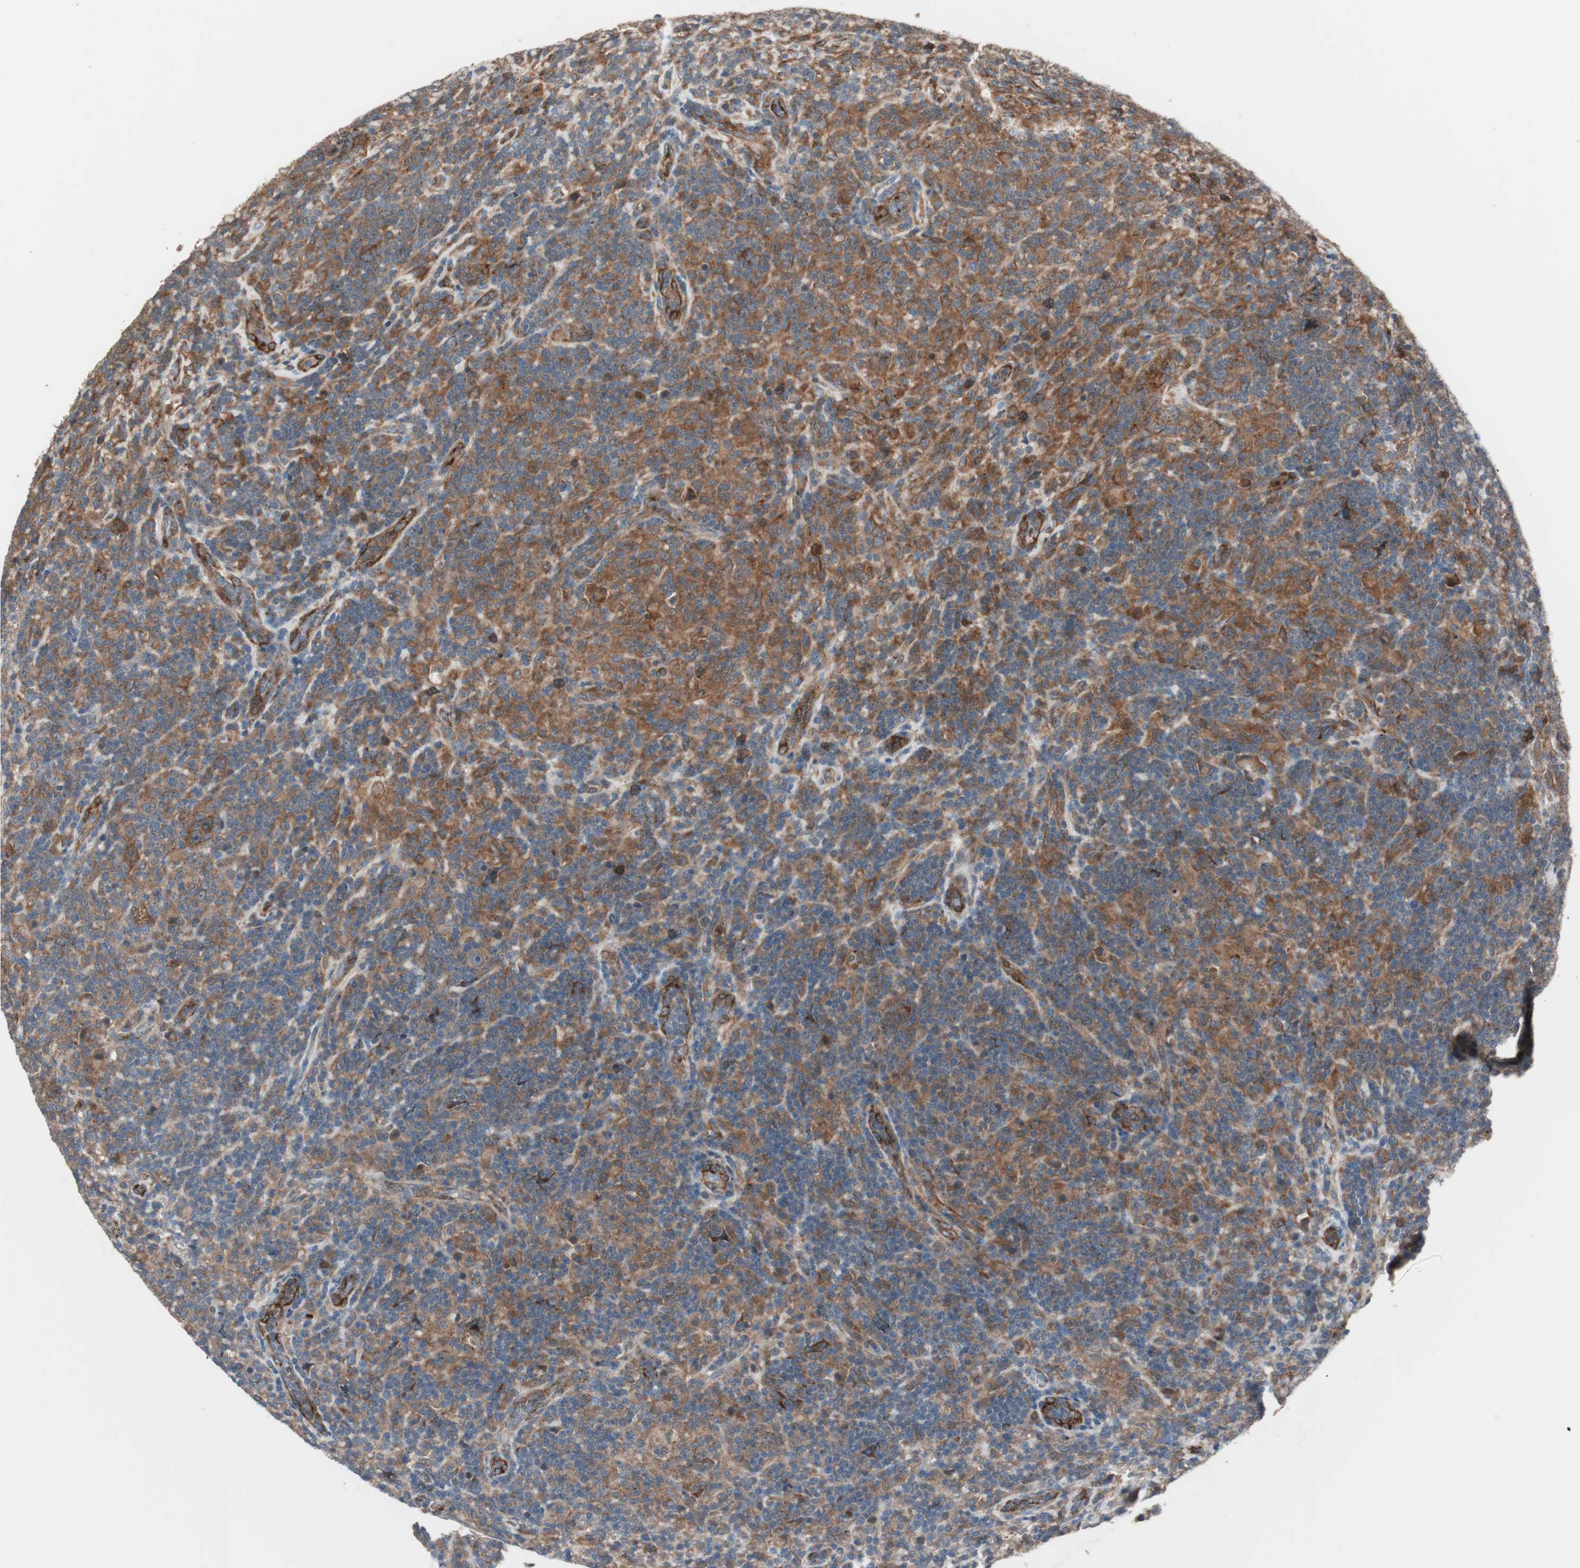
{"staining": {"intensity": "moderate", "quantity": ">75%", "location": "cytoplasmic/membranous"}, "tissue": "lymphoma", "cell_type": "Tumor cells", "image_type": "cancer", "snomed": [{"axis": "morphology", "description": "Hodgkin's disease, NOS"}, {"axis": "topography", "description": "Lymph node"}], "caption": "Immunohistochemical staining of lymphoma demonstrates moderate cytoplasmic/membranous protein expression in about >75% of tumor cells.", "gene": "STAB1", "patient": {"sex": "male", "age": 70}}